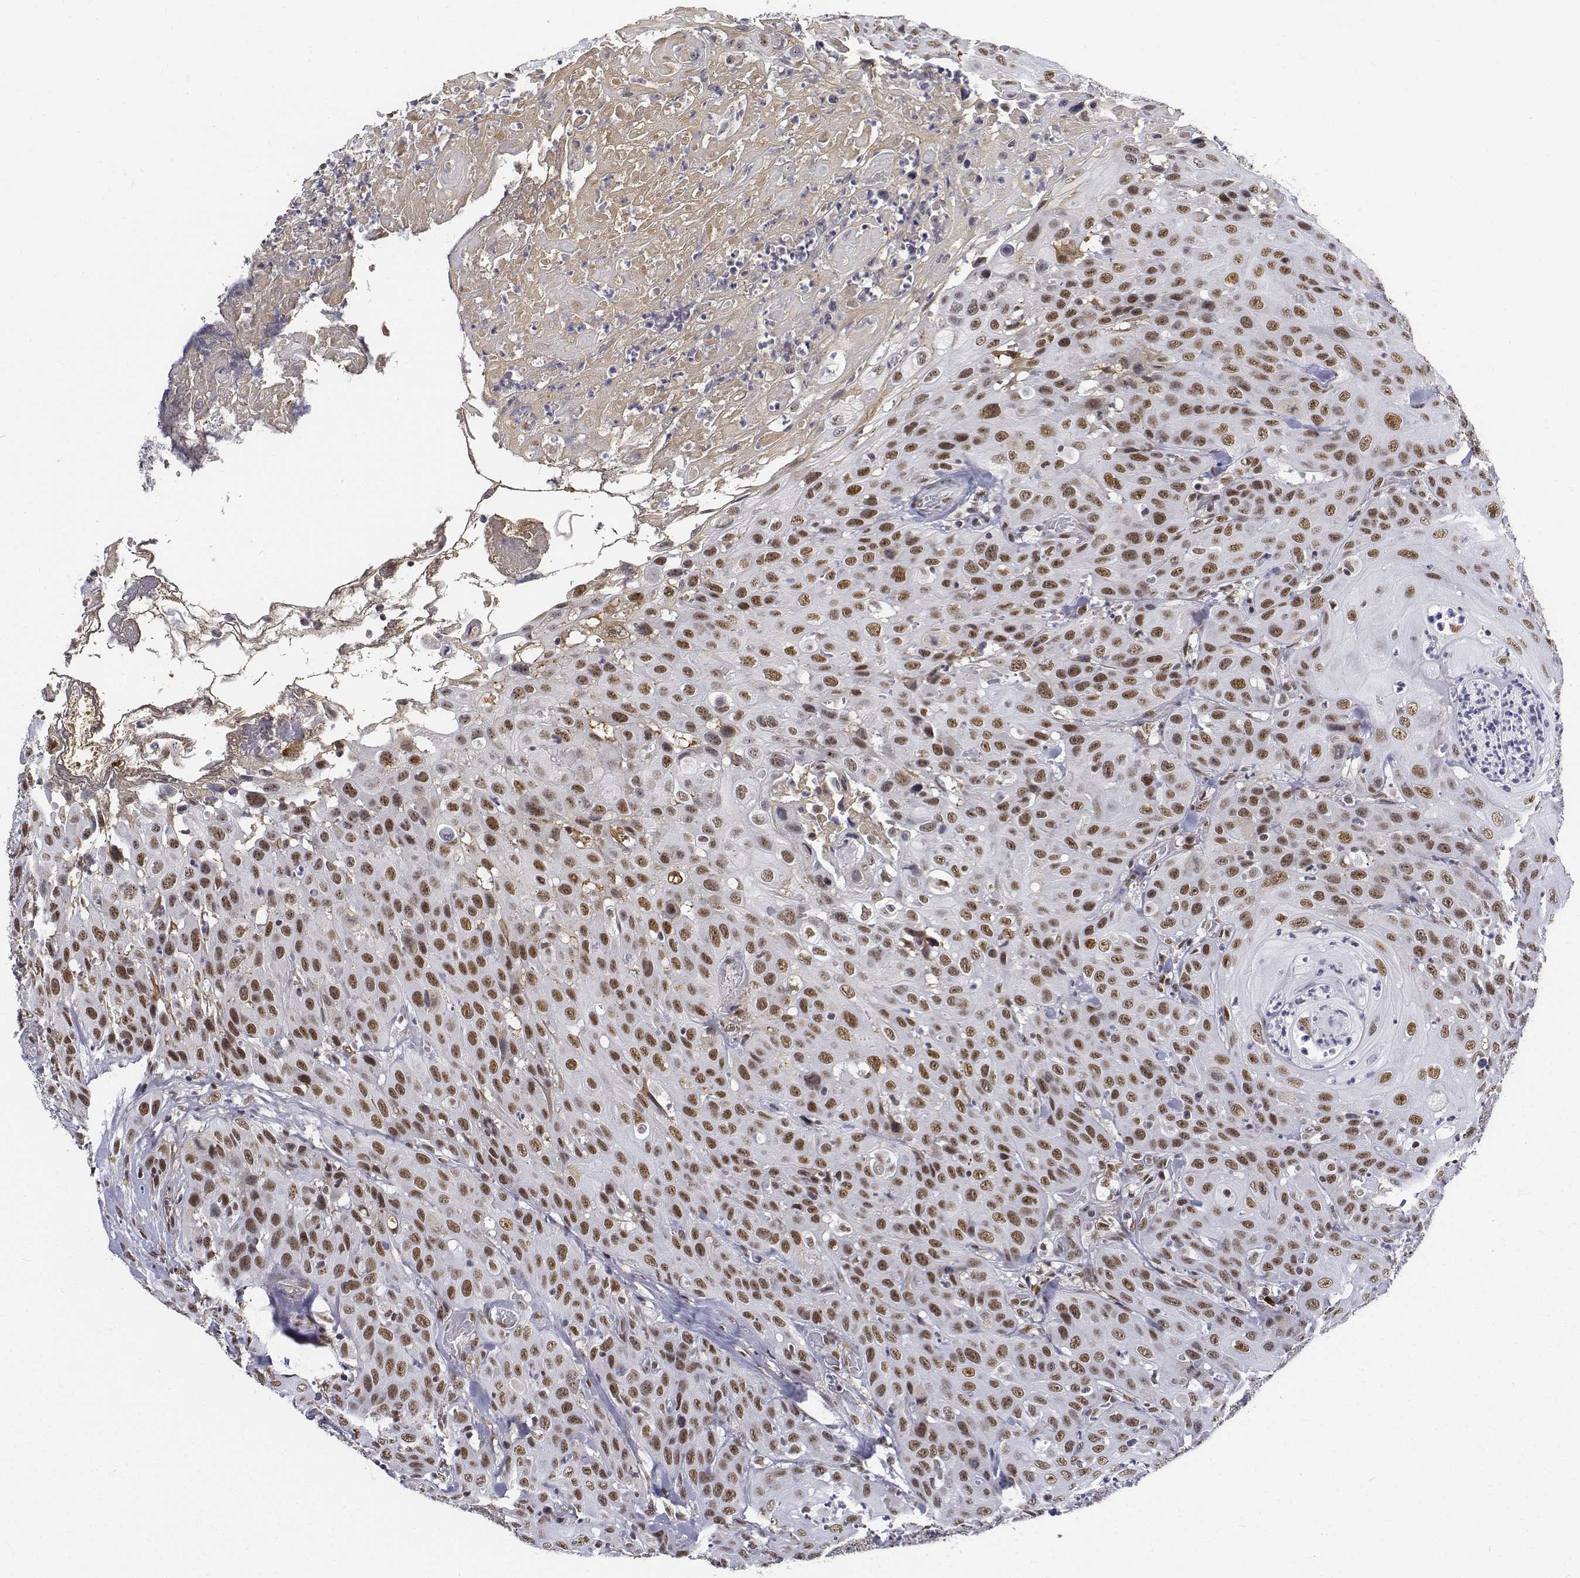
{"staining": {"intensity": "moderate", "quantity": ">75%", "location": "nuclear"}, "tissue": "head and neck cancer", "cell_type": "Tumor cells", "image_type": "cancer", "snomed": [{"axis": "morphology", "description": "Normal tissue, NOS"}, {"axis": "morphology", "description": "Squamous cell carcinoma, NOS"}, {"axis": "topography", "description": "Oral tissue"}, {"axis": "topography", "description": "Tounge, NOS"}, {"axis": "topography", "description": "Head-Neck"}], "caption": "Moderate nuclear protein expression is seen in about >75% of tumor cells in head and neck cancer (squamous cell carcinoma).", "gene": "ATRX", "patient": {"sex": "male", "age": 62}}